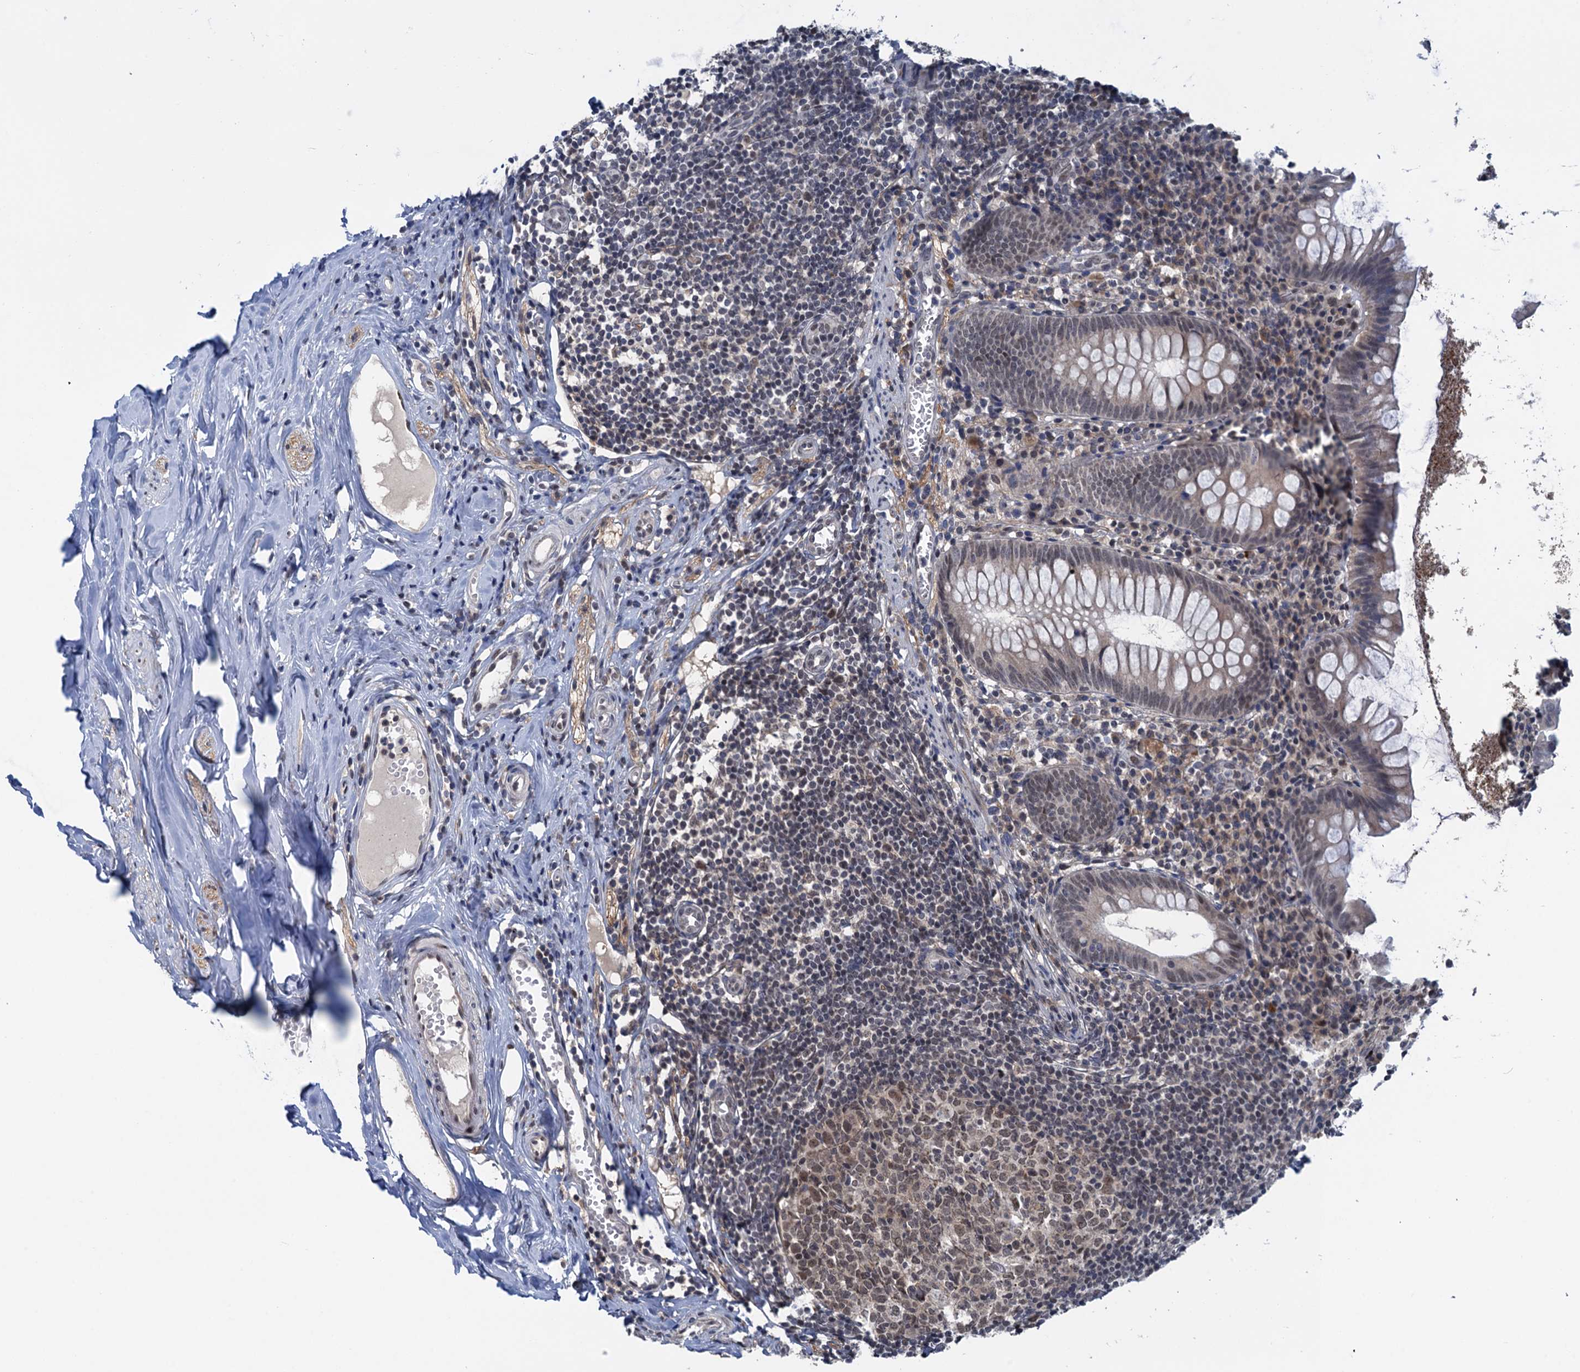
{"staining": {"intensity": "weak", "quantity": ">75%", "location": "nuclear"}, "tissue": "appendix", "cell_type": "Glandular cells", "image_type": "normal", "snomed": [{"axis": "morphology", "description": "Normal tissue, NOS"}, {"axis": "topography", "description": "Appendix"}], "caption": "IHC staining of normal appendix, which displays low levels of weak nuclear expression in about >75% of glandular cells indicating weak nuclear protein positivity. The staining was performed using DAB (3,3'-diaminobenzidine) (brown) for protein detection and nuclei were counterstained in hematoxylin (blue).", "gene": "SAE1", "patient": {"sex": "female", "age": 51}}